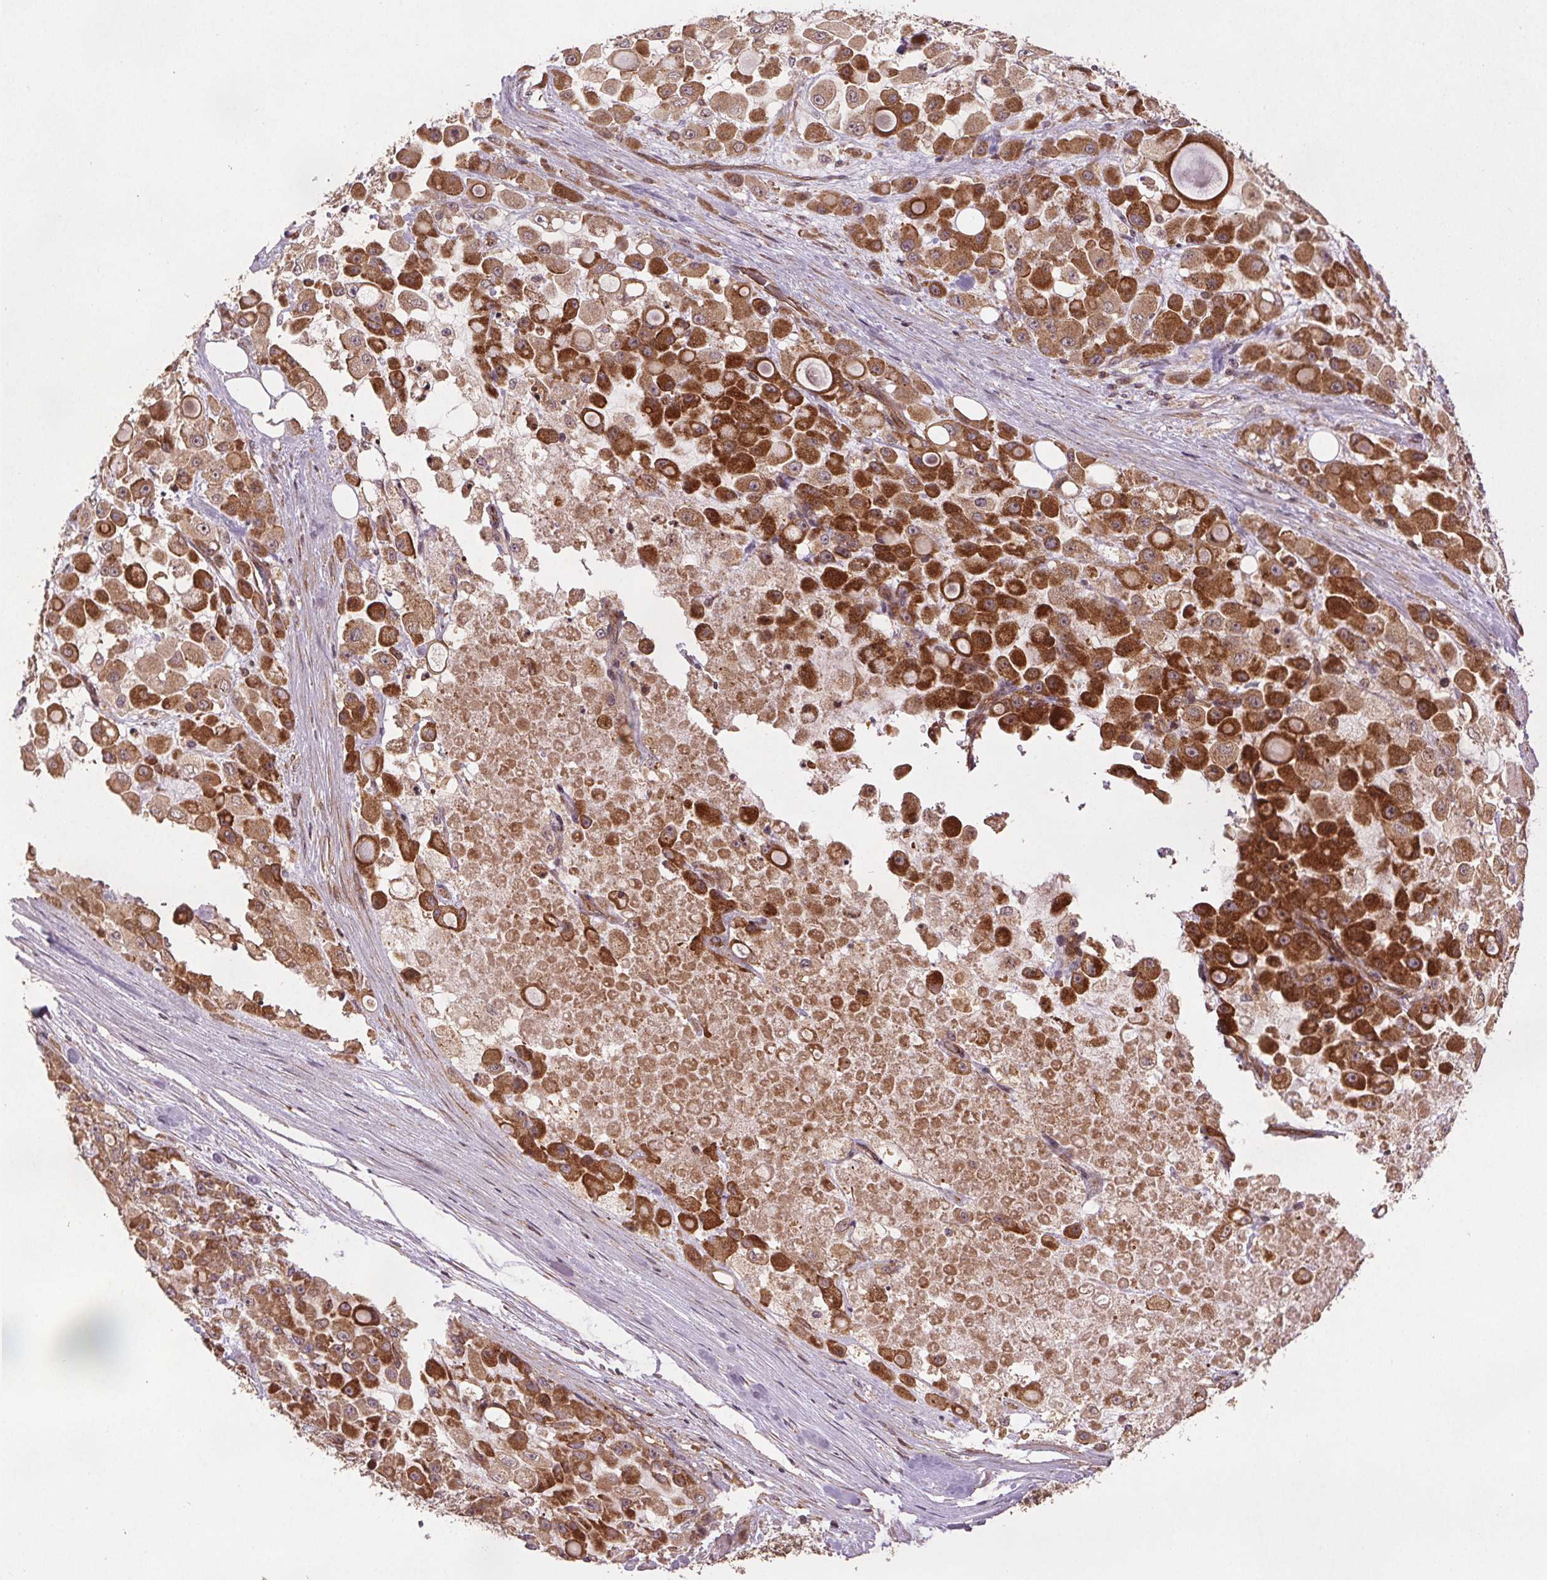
{"staining": {"intensity": "strong", "quantity": ">75%", "location": "cytoplasmic/membranous"}, "tissue": "stomach cancer", "cell_type": "Tumor cells", "image_type": "cancer", "snomed": [{"axis": "morphology", "description": "Adenocarcinoma, NOS"}, {"axis": "topography", "description": "Stomach"}], "caption": "The histopathology image reveals immunohistochemical staining of stomach cancer. There is strong cytoplasmic/membranous positivity is present in approximately >75% of tumor cells.", "gene": "SEC14L2", "patient": {"sex": "female", "age": 76}}